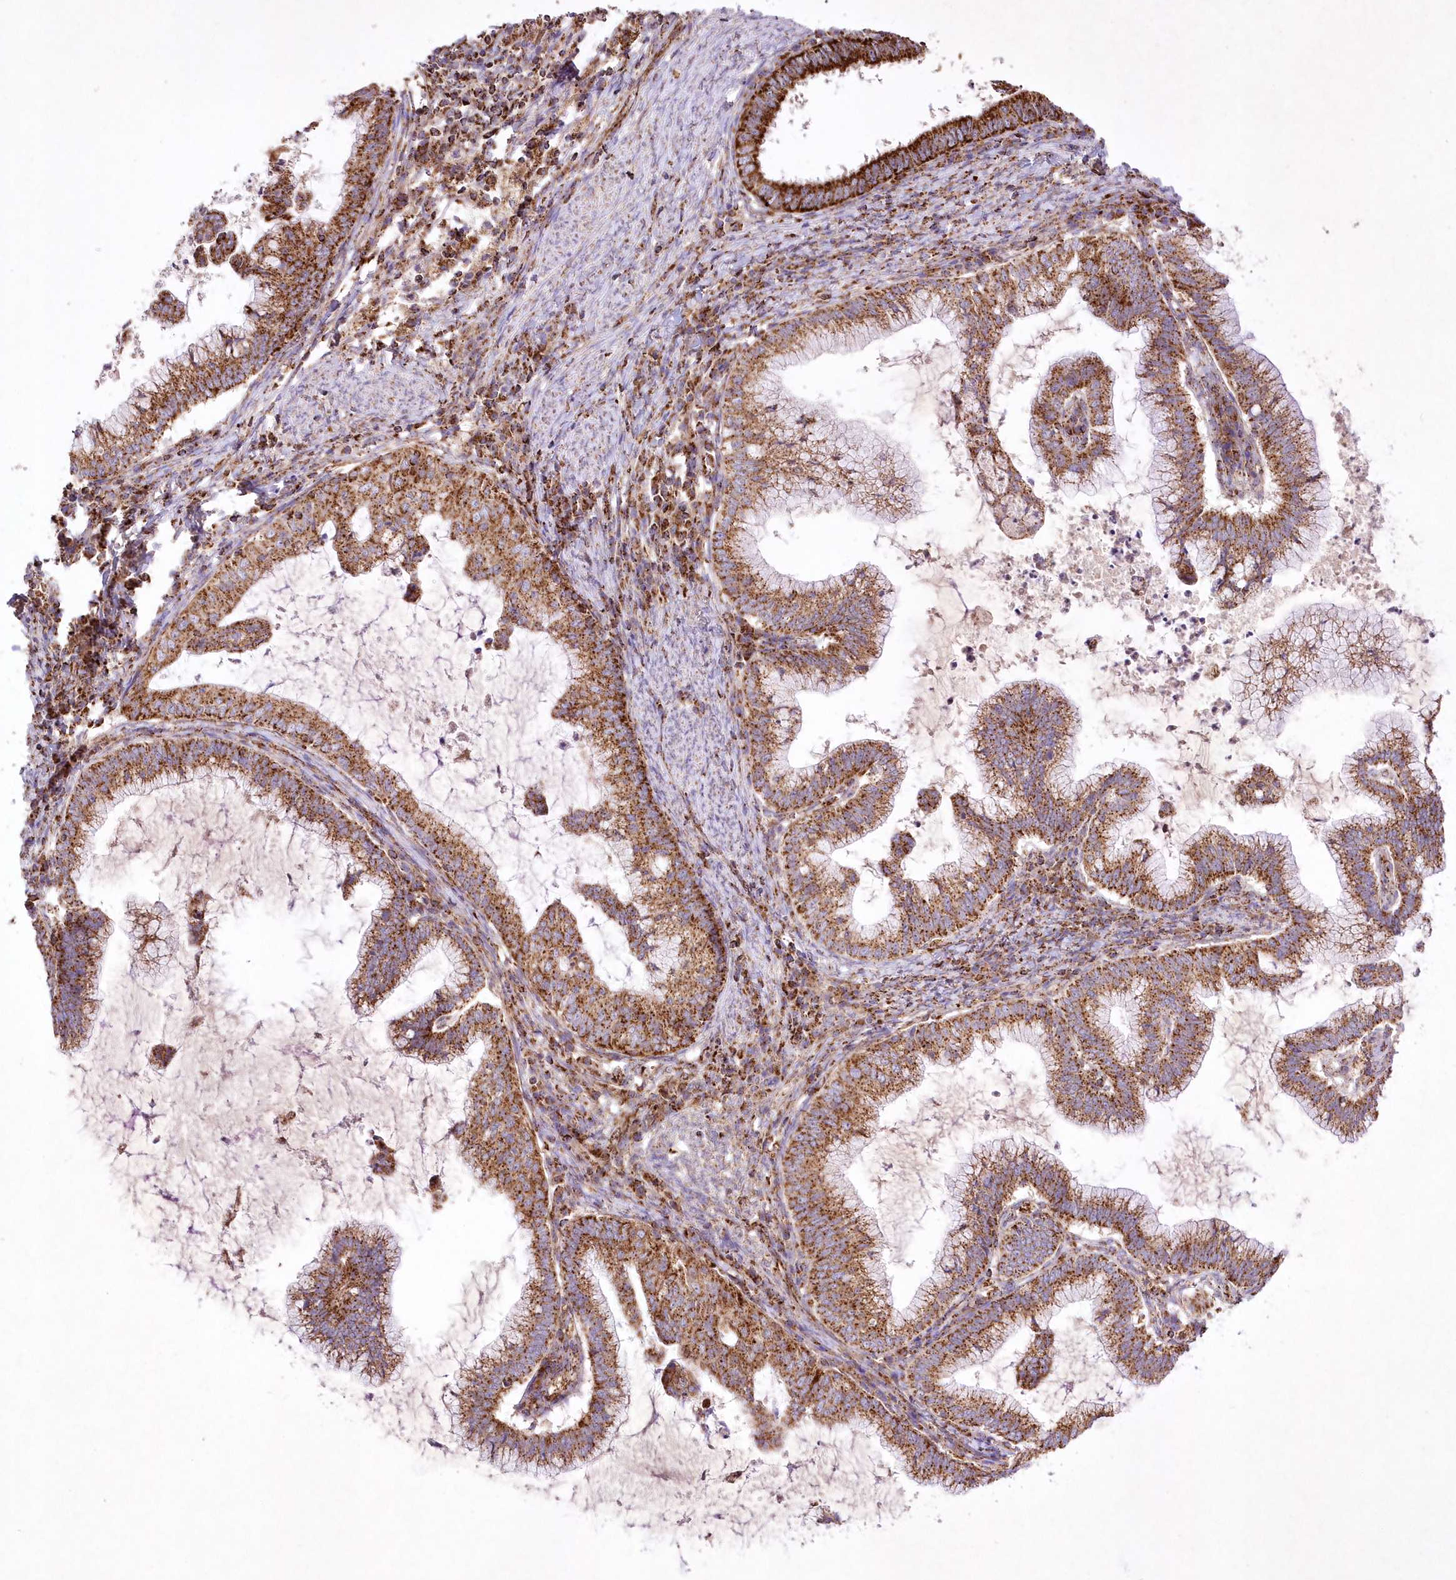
{"staining": {"intensity": "strong", "quantity": ">75%", "location": "cytoplasmic/membranous"}, "tissue": "cervical cancer", "cell_type": "Tumor cells", "image_type": "cancer", "snomed": [{"axis": "morphology", "description": "Adenocarcinoma, NOS"}, {"axis": "topography", "description": "Cervix"}], "caption": "Protein staining of adenocarcinoma (cervical) tissue displays strong cytoplasmic/membranous positivity in approximately >75% of tumor cells. The protein is stained brown, and the nuclei are stained in blue (DAB IHC with brightfield microscopy, high magnification).", "gene": "ASNSD1", "patient": {"sex": "female", "age": 36}}